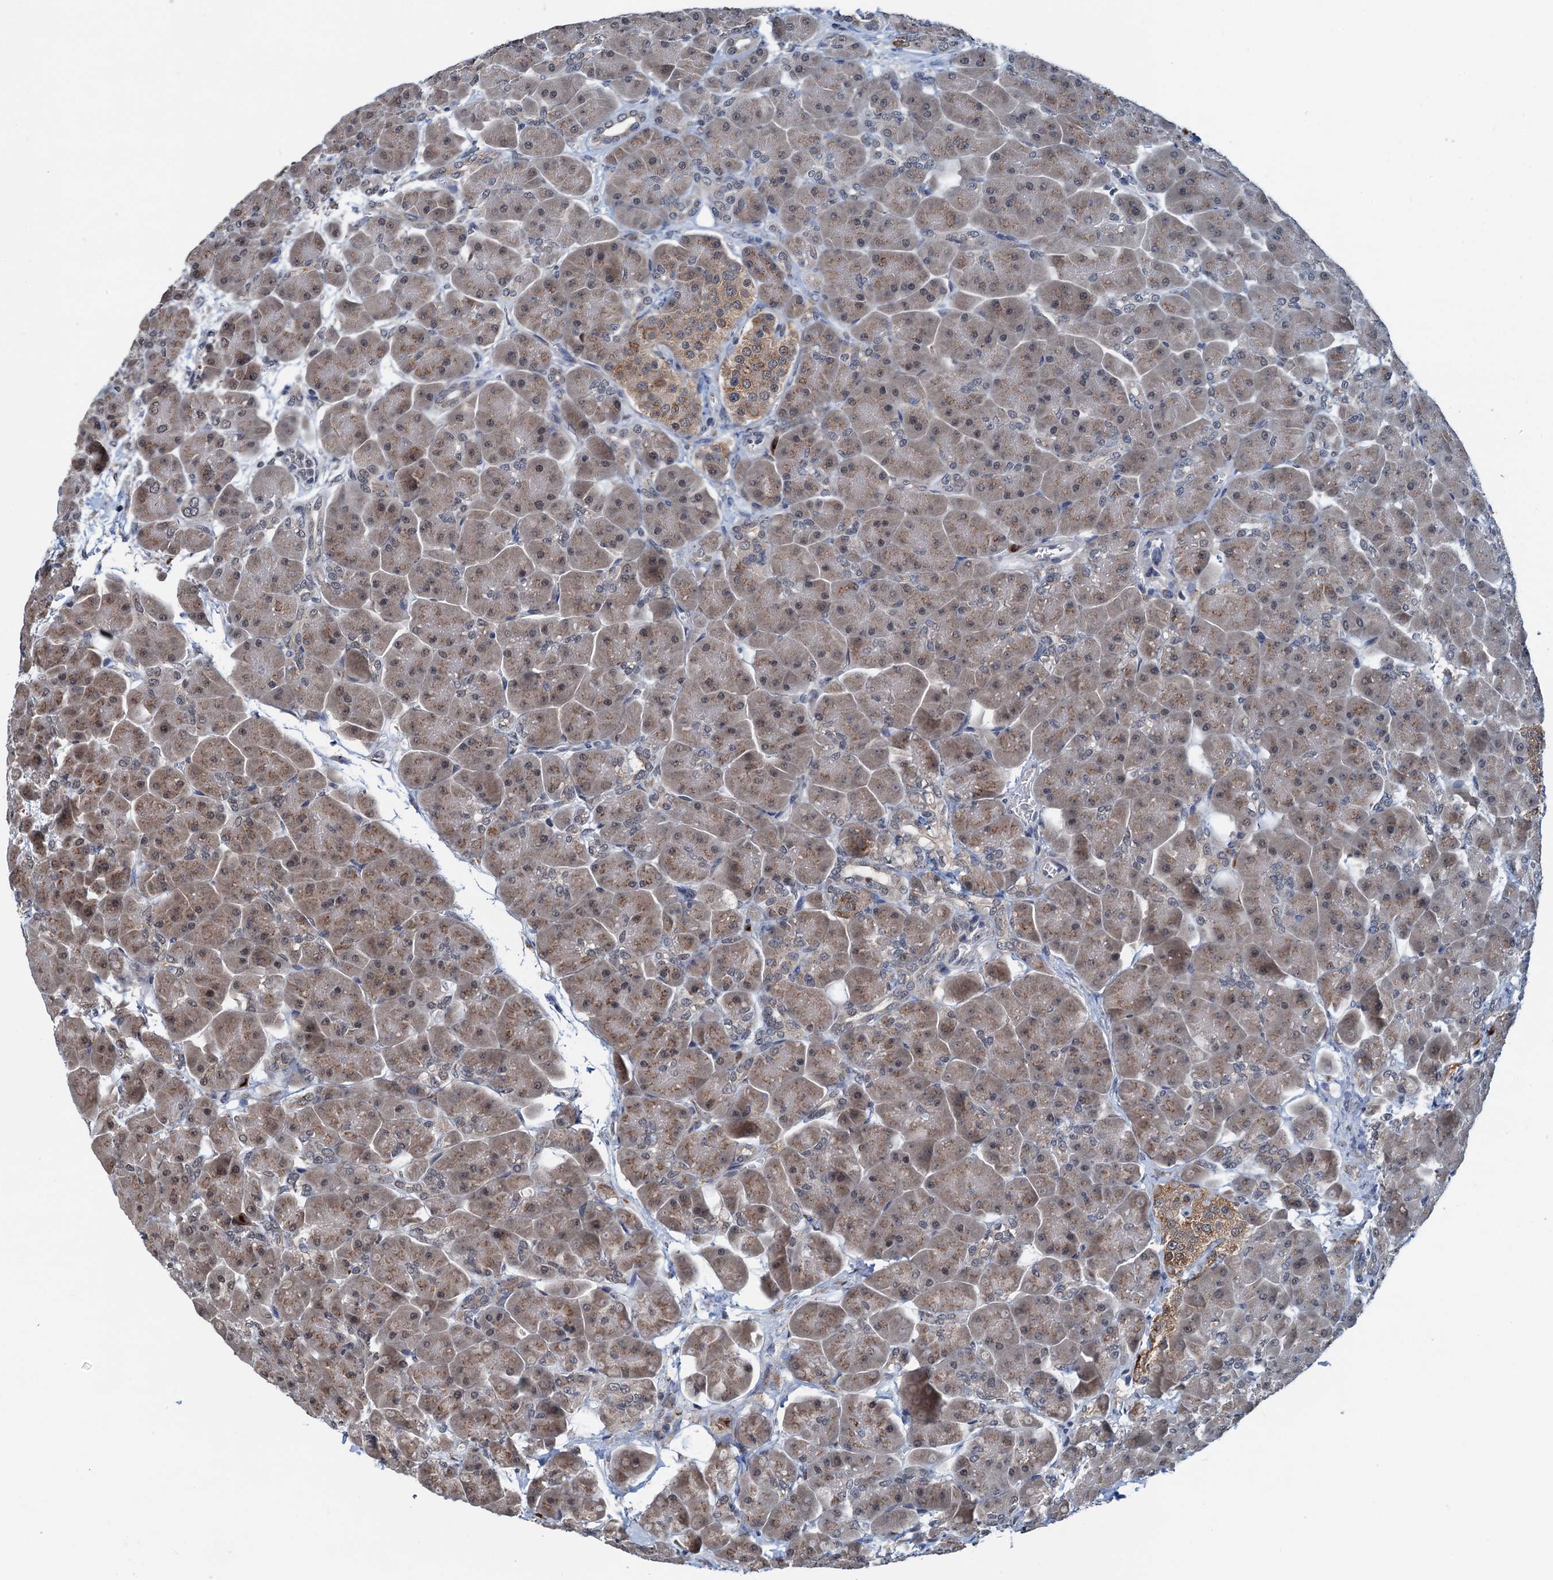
{"staining": {"intensity": "moderate", "quantity": ">75%", "location": "cytoplasmic/membranous"}, "tissue": "pancreas", "cell_type": "Exocrine glandular cells", "image_type": "normal", "snomed": [{"axis": "morphology", "description": "Normal tissue, NOS"}, {"axis": "topography", "description": "Pancreas"}], "caption": "About >75% of exocrine glandular cells in benign pancreas display moderate cytoplasmic/membranous protein positivity as visualized by brown immunohistochemical staining.", "gene": "SHLD1", "patient": {"sex": "male", "age": 66}}